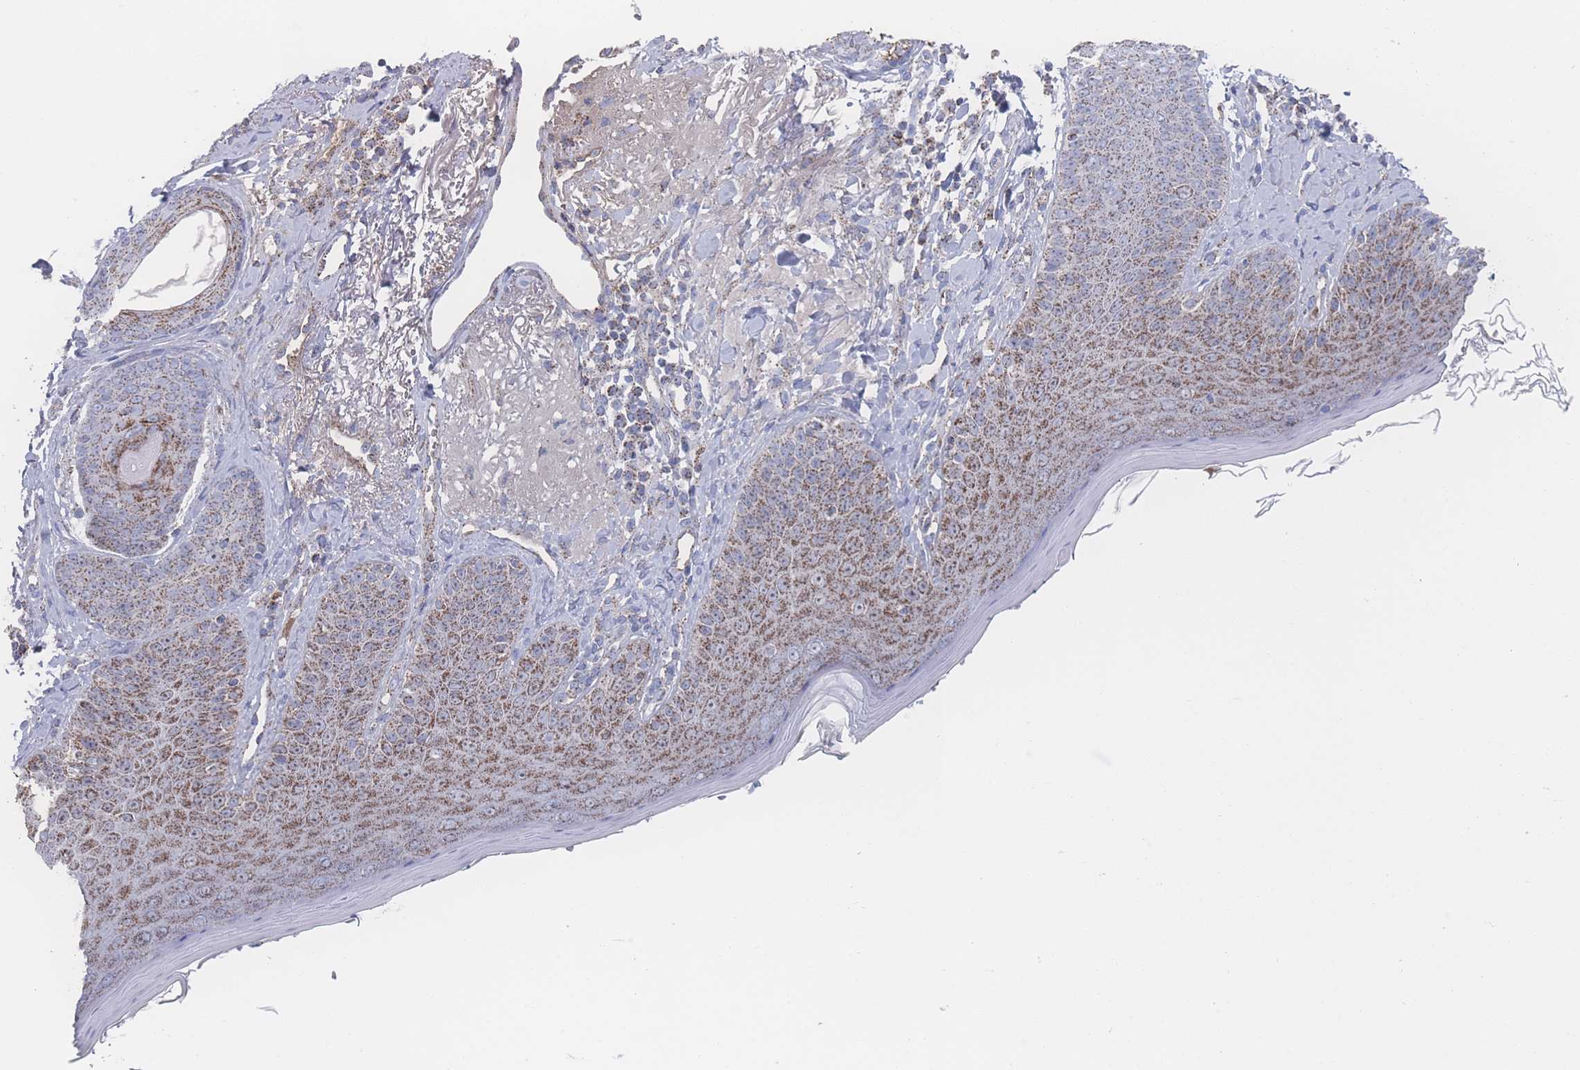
{"staining": {"intensity": "weak", "quantity": ">75%", "location": "cytoplasmic/membranous"}, "tissue": "skin", "cell_type": "Fibroblasts", "image_type": "normal", "snomed": [{"axis": "morphology", "description": "Normal tissue, NOS"}, {"axis": "topography", "description": "Skin"}], "caption": "A brown stain highlights weak cytoplasmic/membranous expression of a protein in fibroblasts of unremarkable human skin. (brown staining indicates protein expression, while blue staining denotes nuclei).", "gene": "PEX14", "patient": {"sex": "male", "age": 57}}